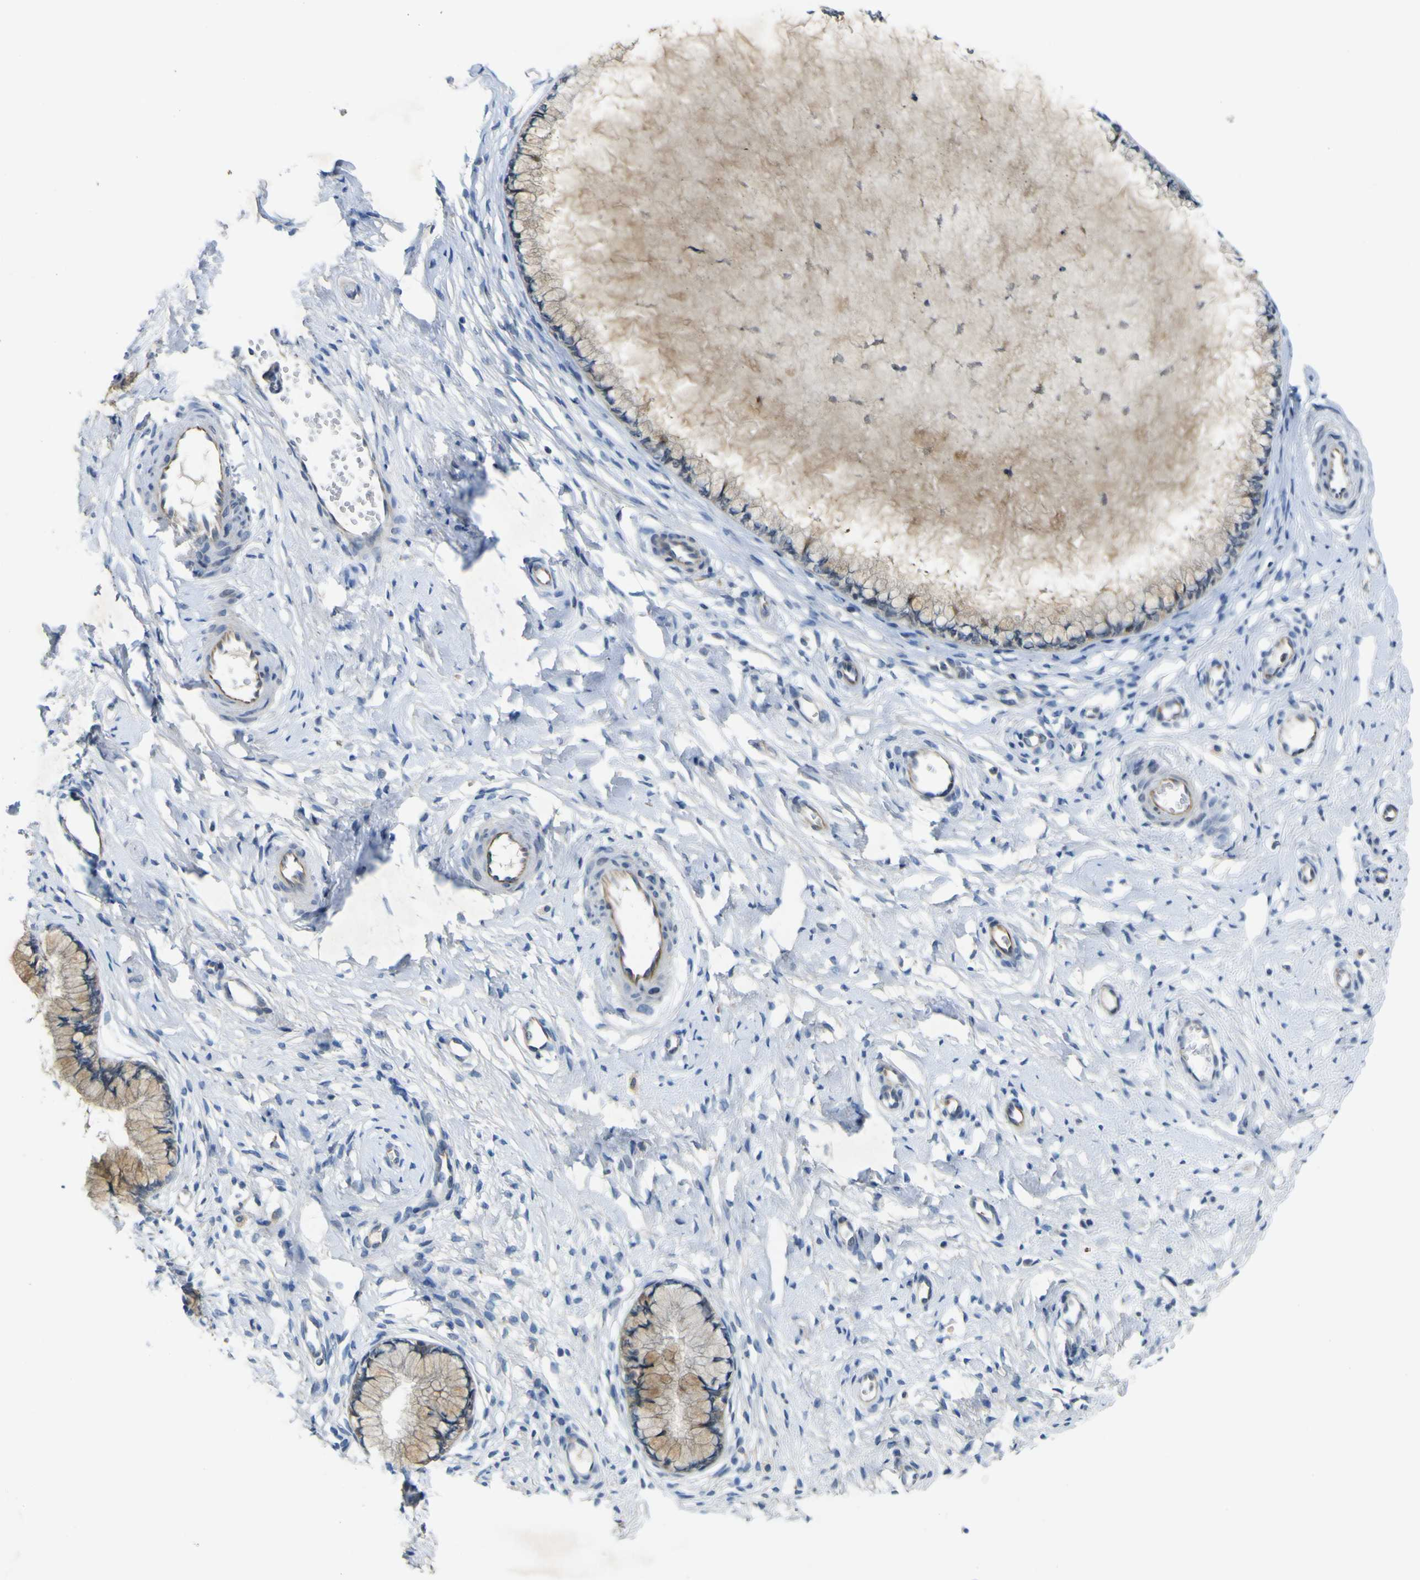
{"staining": {"intensity": "weak", "quantity": "<25%", "location": "cytoplasmic/membranous"}, "tissue": "cervix", "cell_type": "Glandular cells", "image_type": "normal", "snomed": [{"axis": "morphology", "description": "Normal tissue, NOS"}, {"axis": "topography", "description": "Cervix"}], "caption": "DAB (3,3'-diaminobenzidine) immunohistochemical staining of normal cervix displays no significant expression in glandular cells.", "gene": "LDLR", "patient": {"sex": "female", "age": 65}}